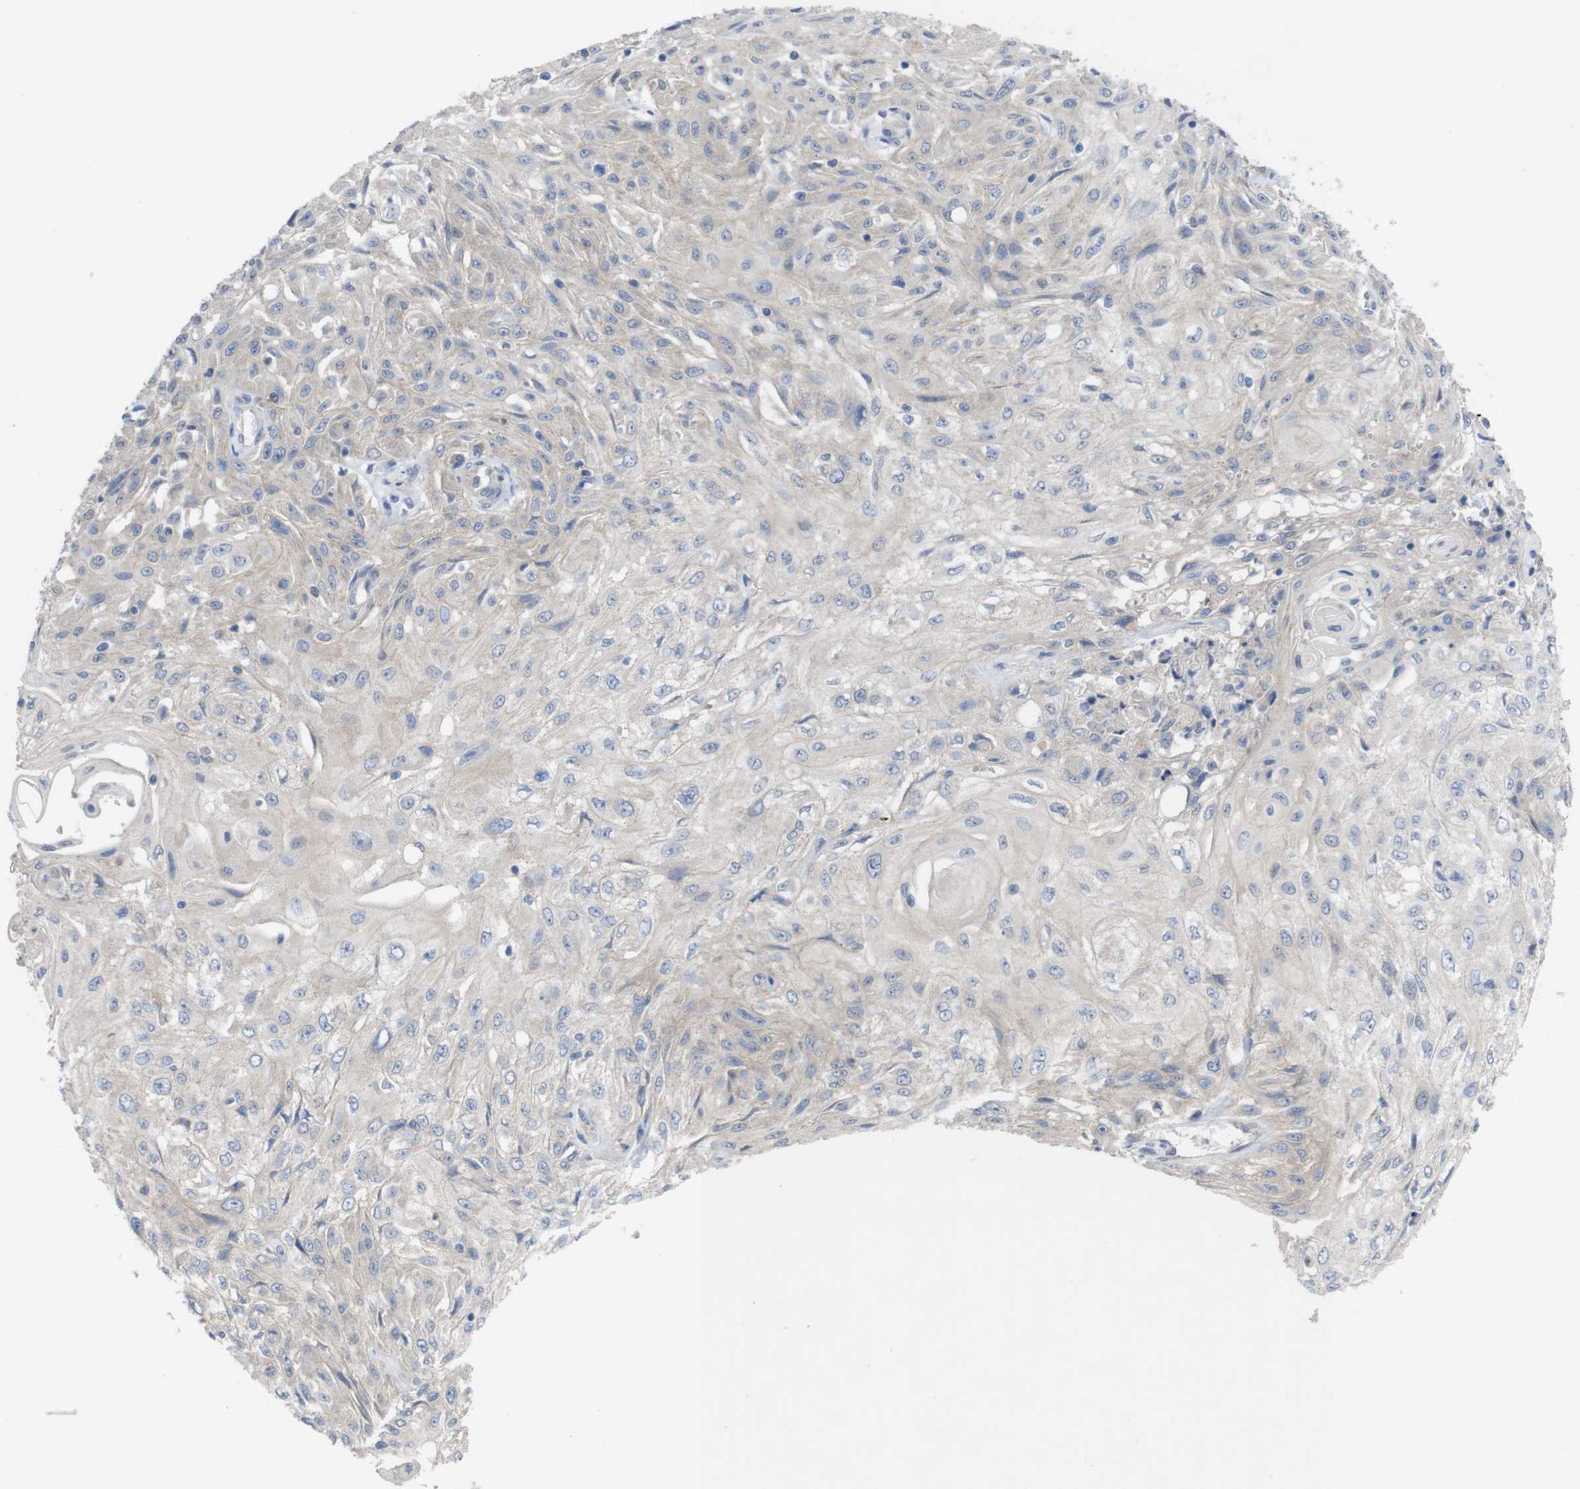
{"staining": {"intensity": "negative", "quantity": "none", "location": "none"}, "tissue": "skin cancer", "cell_type": "Tumor cells", "image_type": "cancer", "snomed": [{"axis": "morphology", "description": "Squamous cell carcinoma, NOS"}, {"axis": "topography", "description": "Skin"}], "caption": "This is a image of immunohistochemistry (IHC) staining of skin cancer (squamous cell carcinoma), which shows no staining in tumor cells. Nuclei are stained in blue.", "gene": "KIDINS220", "patient": {"sex": "male", "age": 75}}